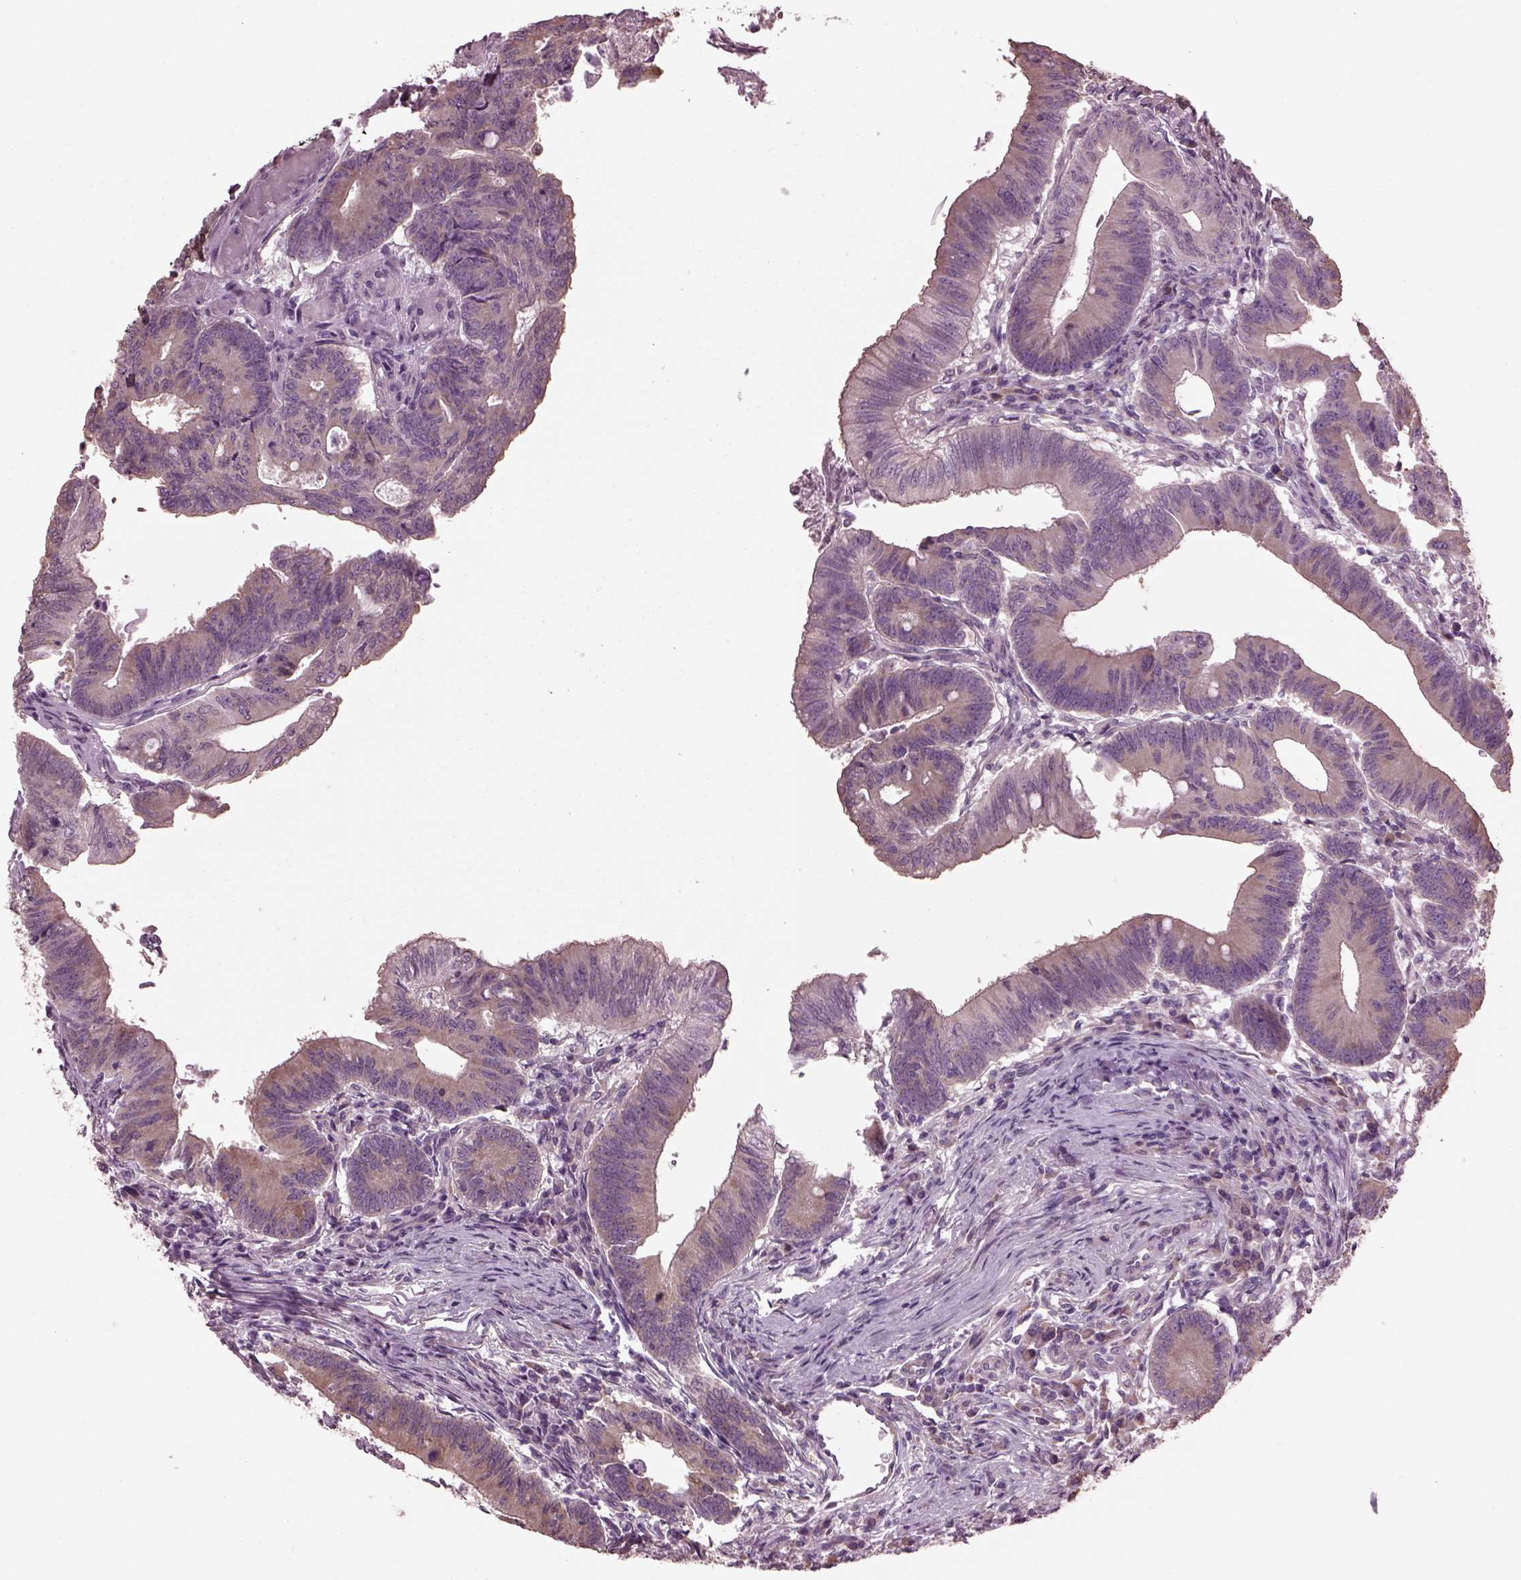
{"staining": {"intensity": "weak", "quantity": "25%-75%", "location": "cytoplasmic/membranous"}, "tissue": "colorectal cancer", "cell_type": "Tumor cells", "image_type": "cancer", "snomed": [{"axis": "morphology", "description": "Adenocarcinoma, NOS"}, {"axis": "topography", "description": "Colon"}], "caption": "High-magnification brightfield microscopy of colorectal cancer (adenocarcinoma) stained with DAB (3,3'-diaminobenzidine) (brown) and counterstained with hematoxylin (blue). tumor cells exhibit weak cytoplasmic/membranous positivity is identified in approximately25%-75% of cells.", "gene": "CABP5", "patient": {"sex": "female", "age": 70}}